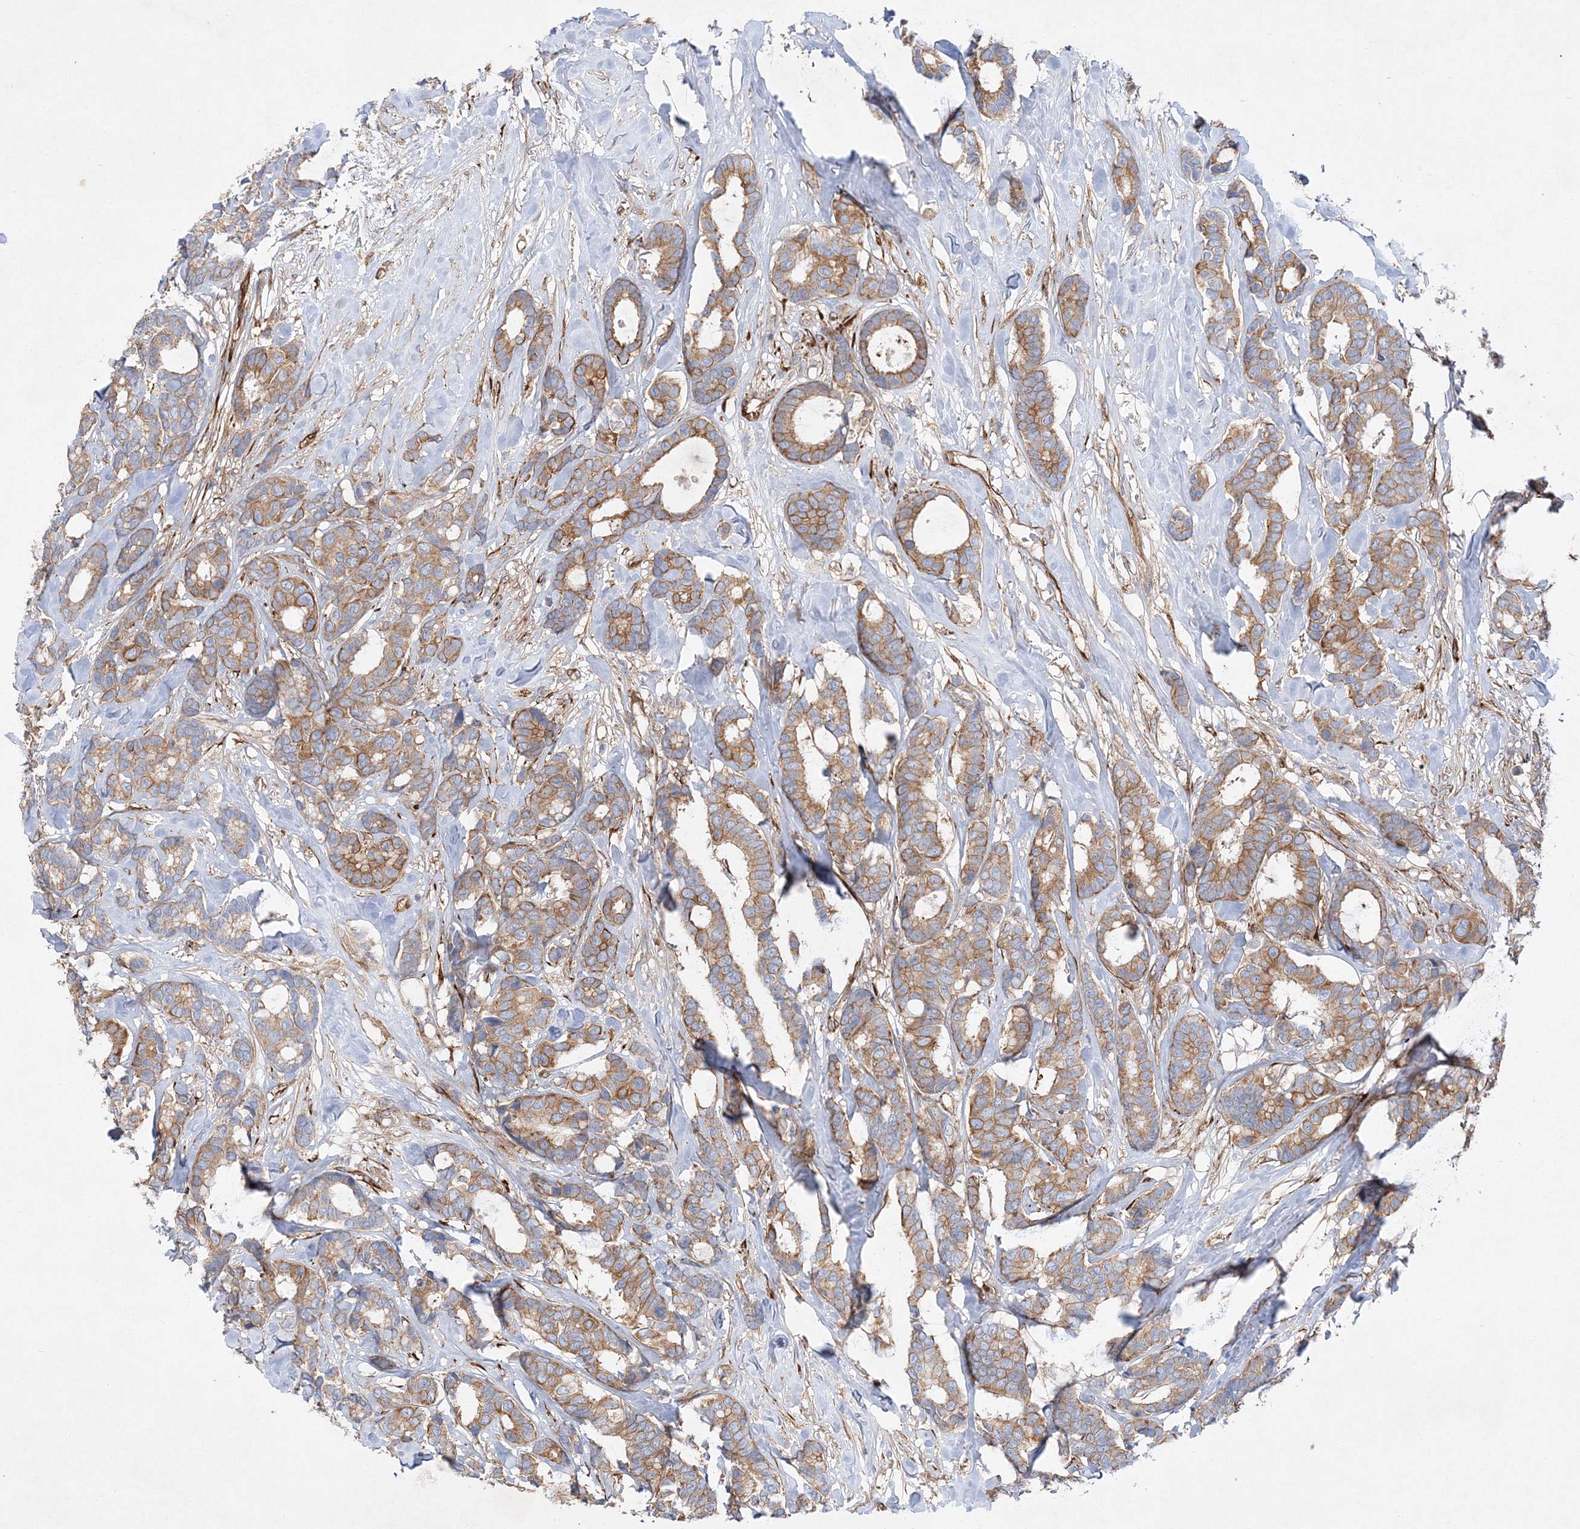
{"staining": {"intensity": "moderate", "quantity": ">75%", "location": "cytoplasmic/membranous"}, "tissue": "breast cancer", "cell_type": "Tumor cells", "image_type": "cancer", "snomed": [{"axis": "morphology", "description": "Duct carcinoma"}, {"axis": "topography", "description": "Breast"}], "caption": "Moderate cytoplasmic/membranous expression for a protein is identified in about >75% of tumor cells of intraductal carcinoma (breast) using immunohistochemistry (IHC).", "gene": "ZFYVE16", "patient": {"sex": "female", "age": 87}}